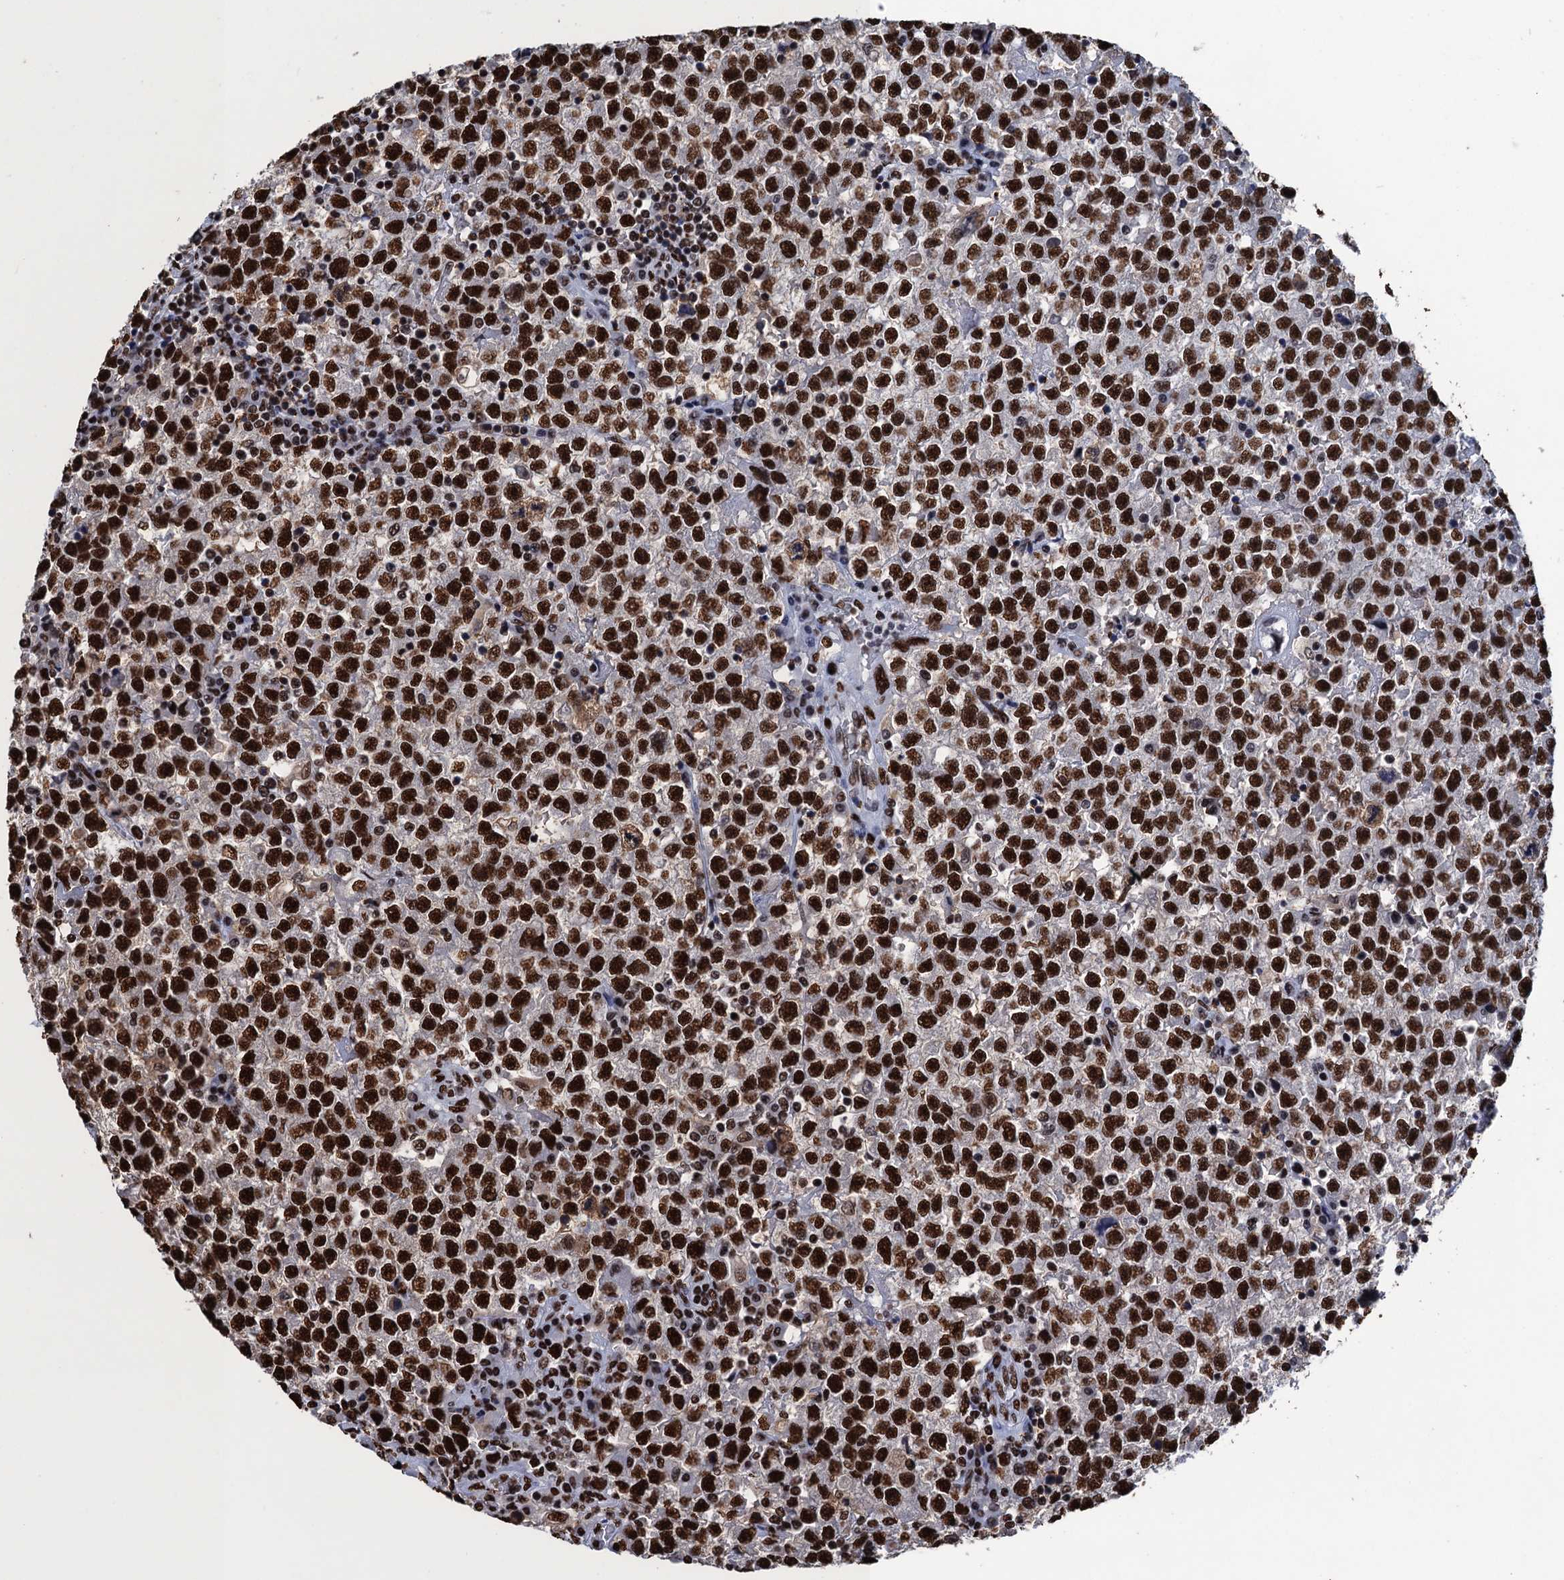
{"staining": {"intensity": "strong", "quantity": ">75%", "location": "nuclear"}, "tissue": "testis cancer", "cell_type": "Tumor cells", "image_type": "cancer", "snomed": [{"axis": "morphology", "description": "Seminoma, NOS"}, {"axis": "topography", "description": "Testis"}], "caption": "A high-resolution histopathology image shows IHC staining of seminoma (testis), which shows strong nuclear expression in about >75% of tumor cells.", "gene": "UBA2", "patient": {"sex": "male", "age": 22}}